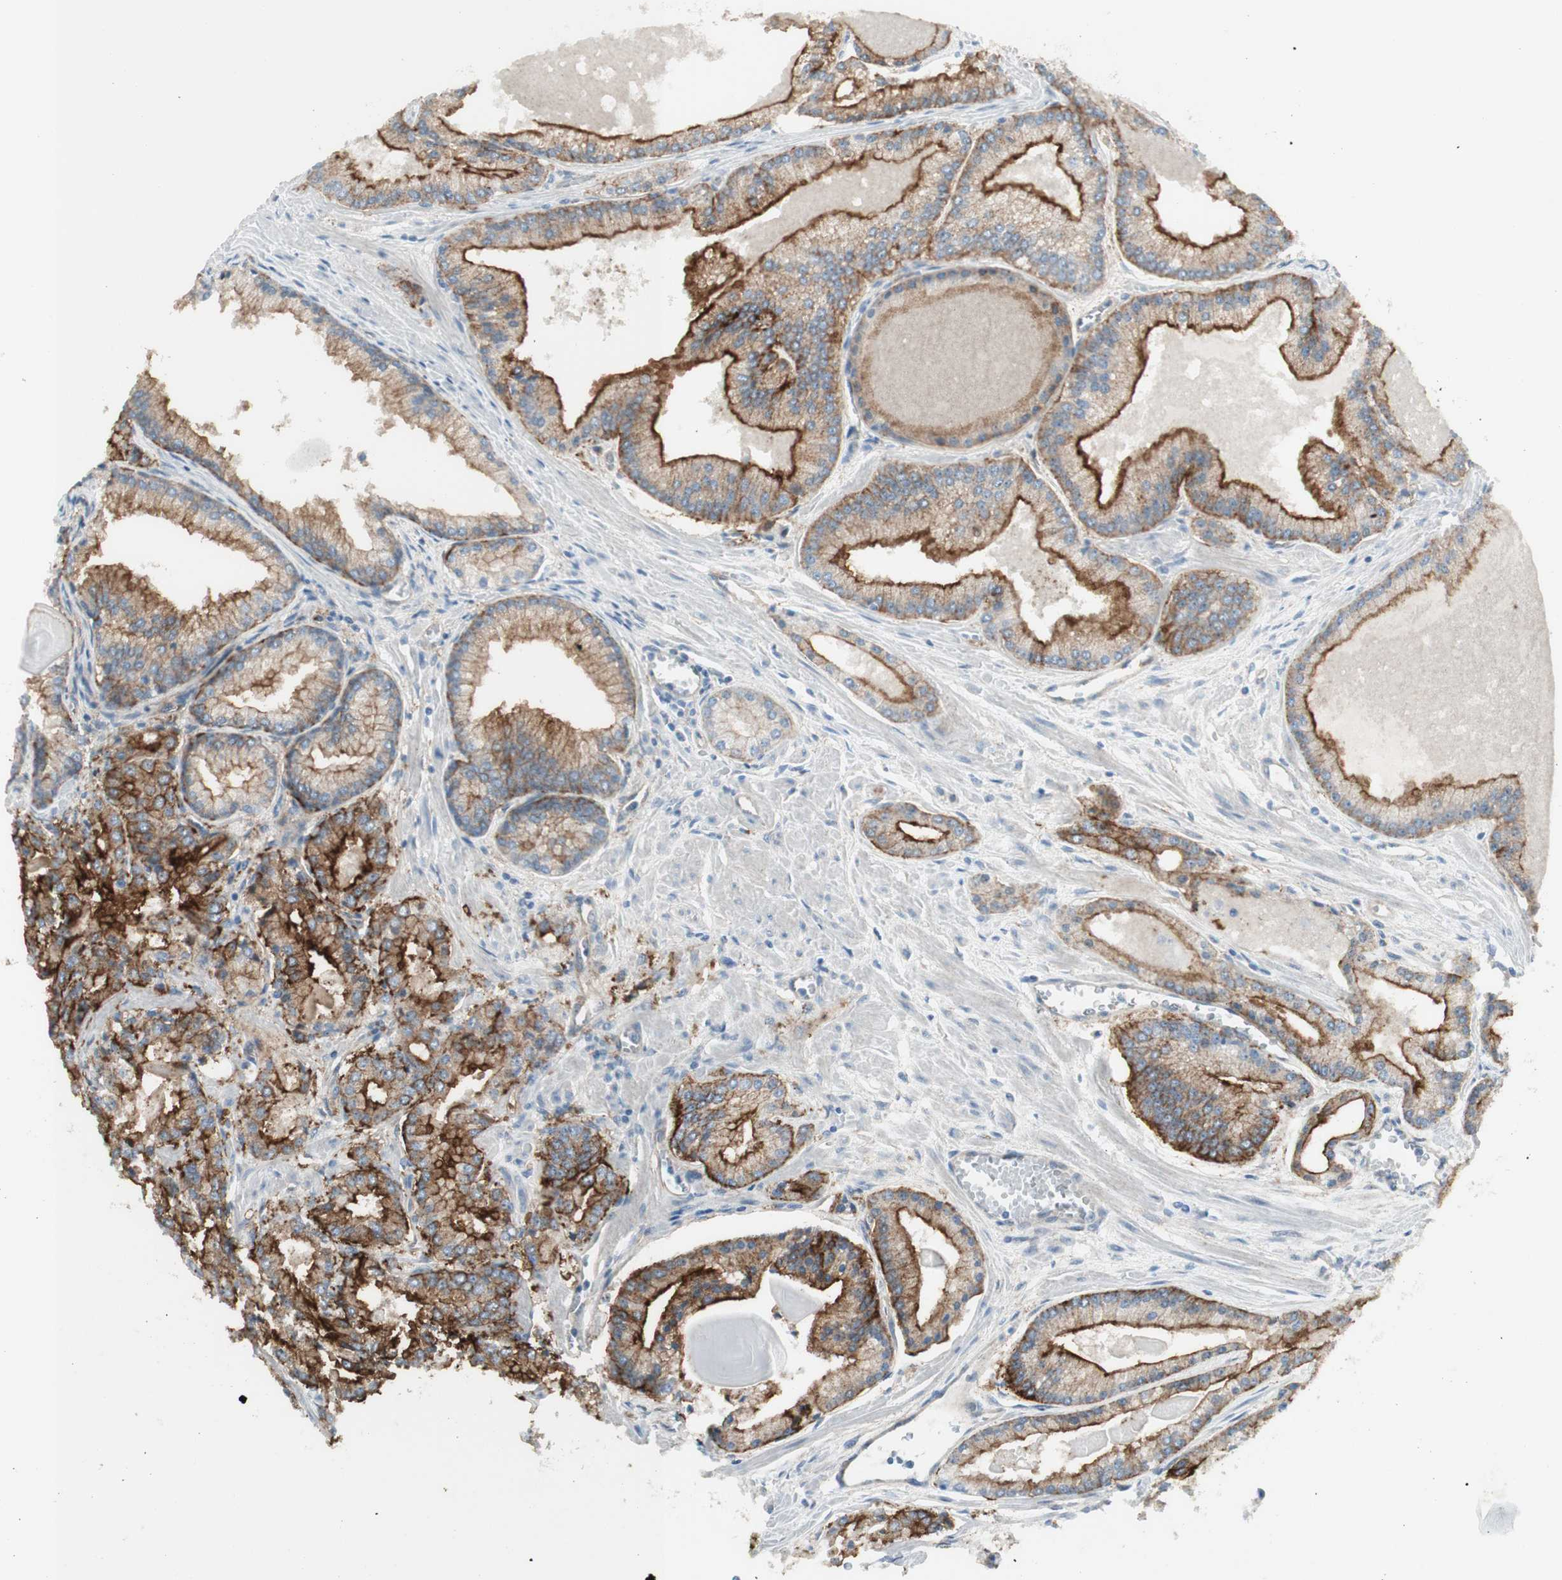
{"staining": {"intensity": "strong", "quantity": "25%-75%", "location": "cytoplasmic/membranous"}, "tissue": "prostate cancer", "cell_type": "Tumor cells", "image_type": "cancer", "snomed": [{"axis": "morphology", "description": "Adenocarcinoma, Low grade"}, {"axis": "topography", "description": "Prostate"}], "caption": "About 25%-75% of tumor cells in human prostate cancer reveal strong cytoplasmic/membranous protein expression as visualized by brown immunohistochemical staining.", "gene": "MYO6", "patient": {"sex": "male", "age": 59}}